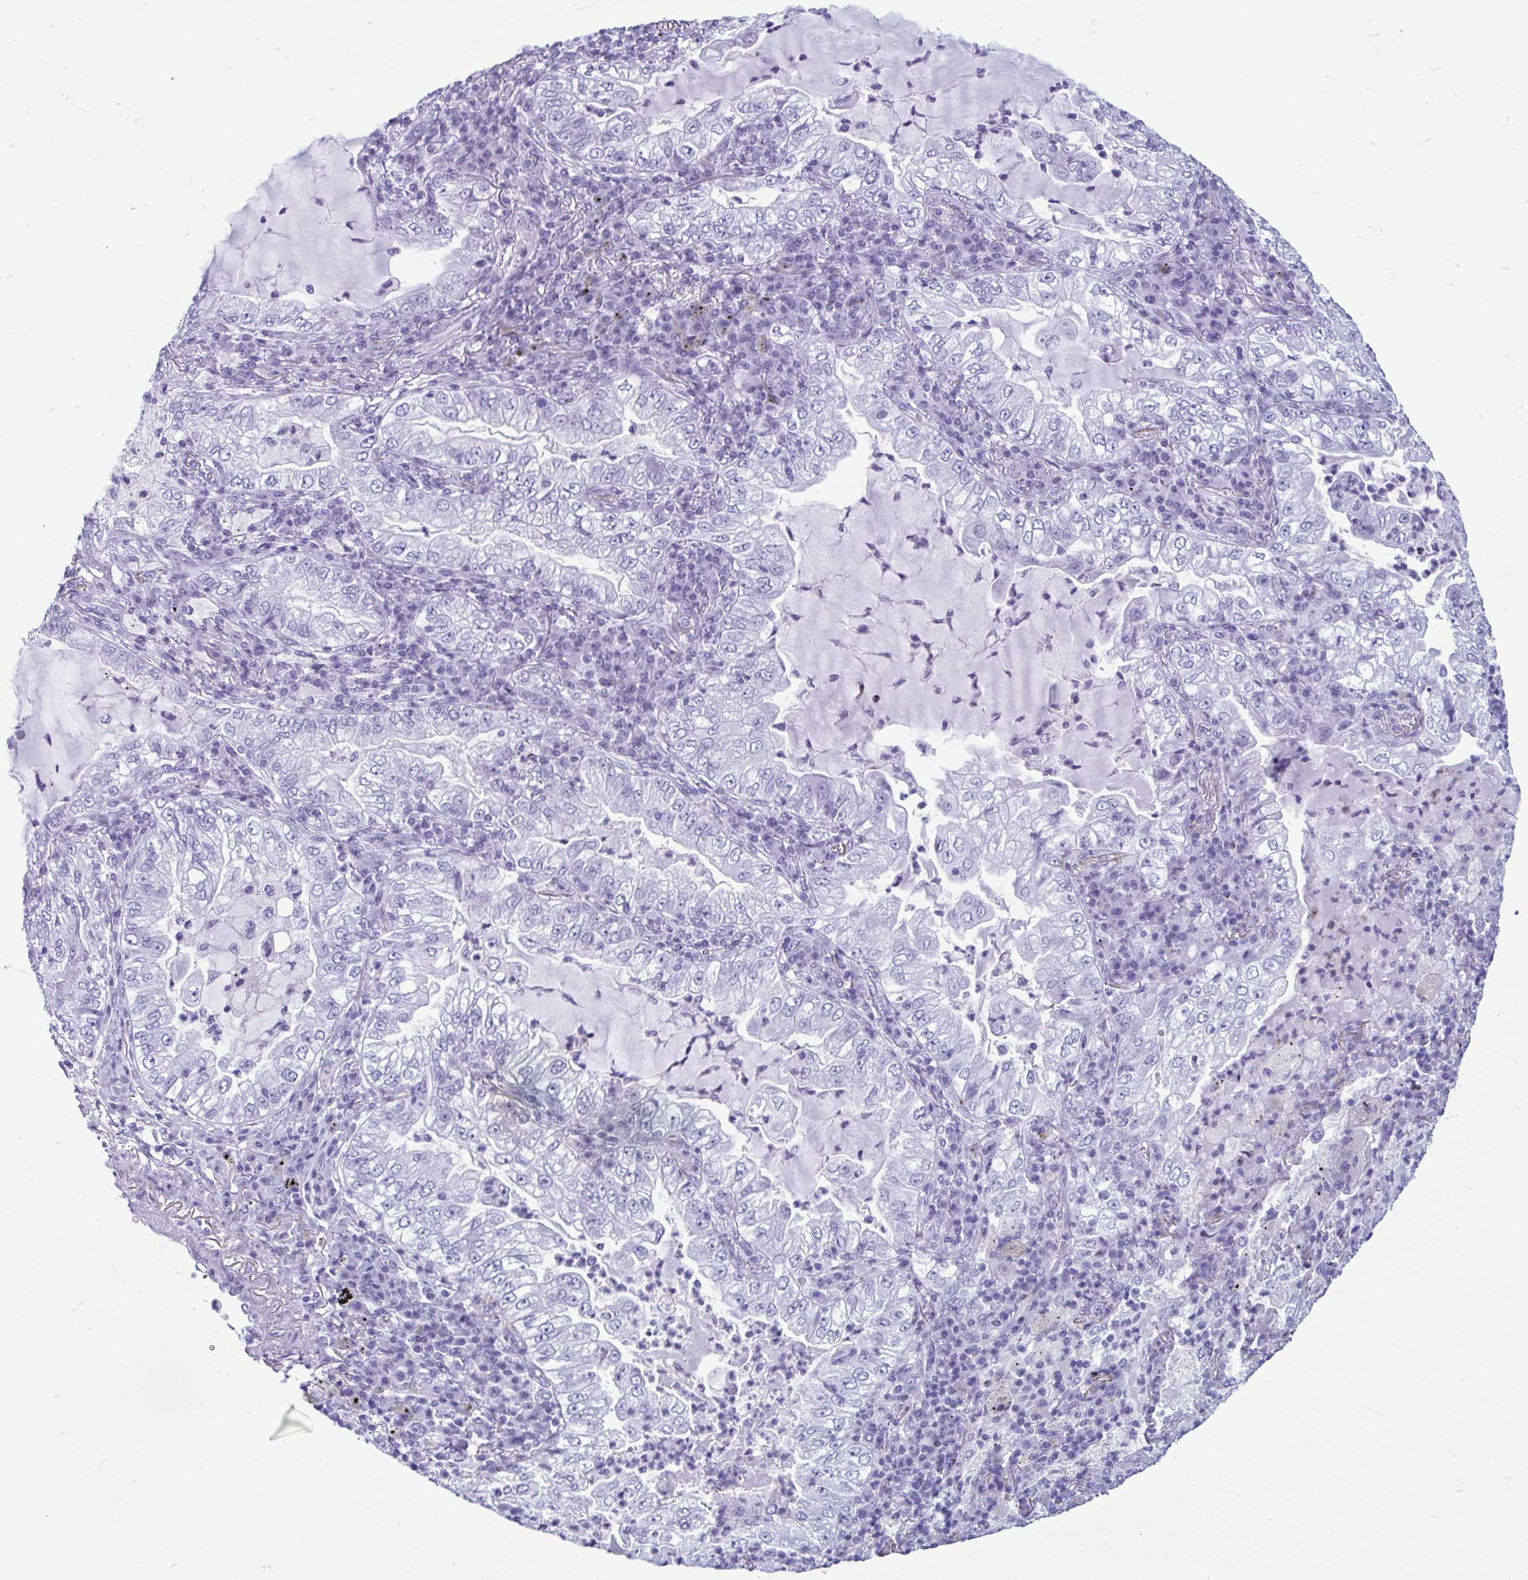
{"staining": {"intensity": "negative", "quantity": "none", "location": "none"}, "tissue": "lung cancer", "cell_type": "Tumor cells", "image_type": "cancer", "snomed": [{"axis": "morphology", "description": "Adenocarcinoma, NOS"}, {"axis": "topography", "description": "Lung"}], "caption": "Immunohistochemical staining of human lung adenocarcinoma demonstrates no significant expression in tumor cells. (DAB (3,3'-diaminobenzidine) immunohistochemistry, high magnification).", "gene": "TCEAL3", "patient": {"sex": "female", "age": 73}}